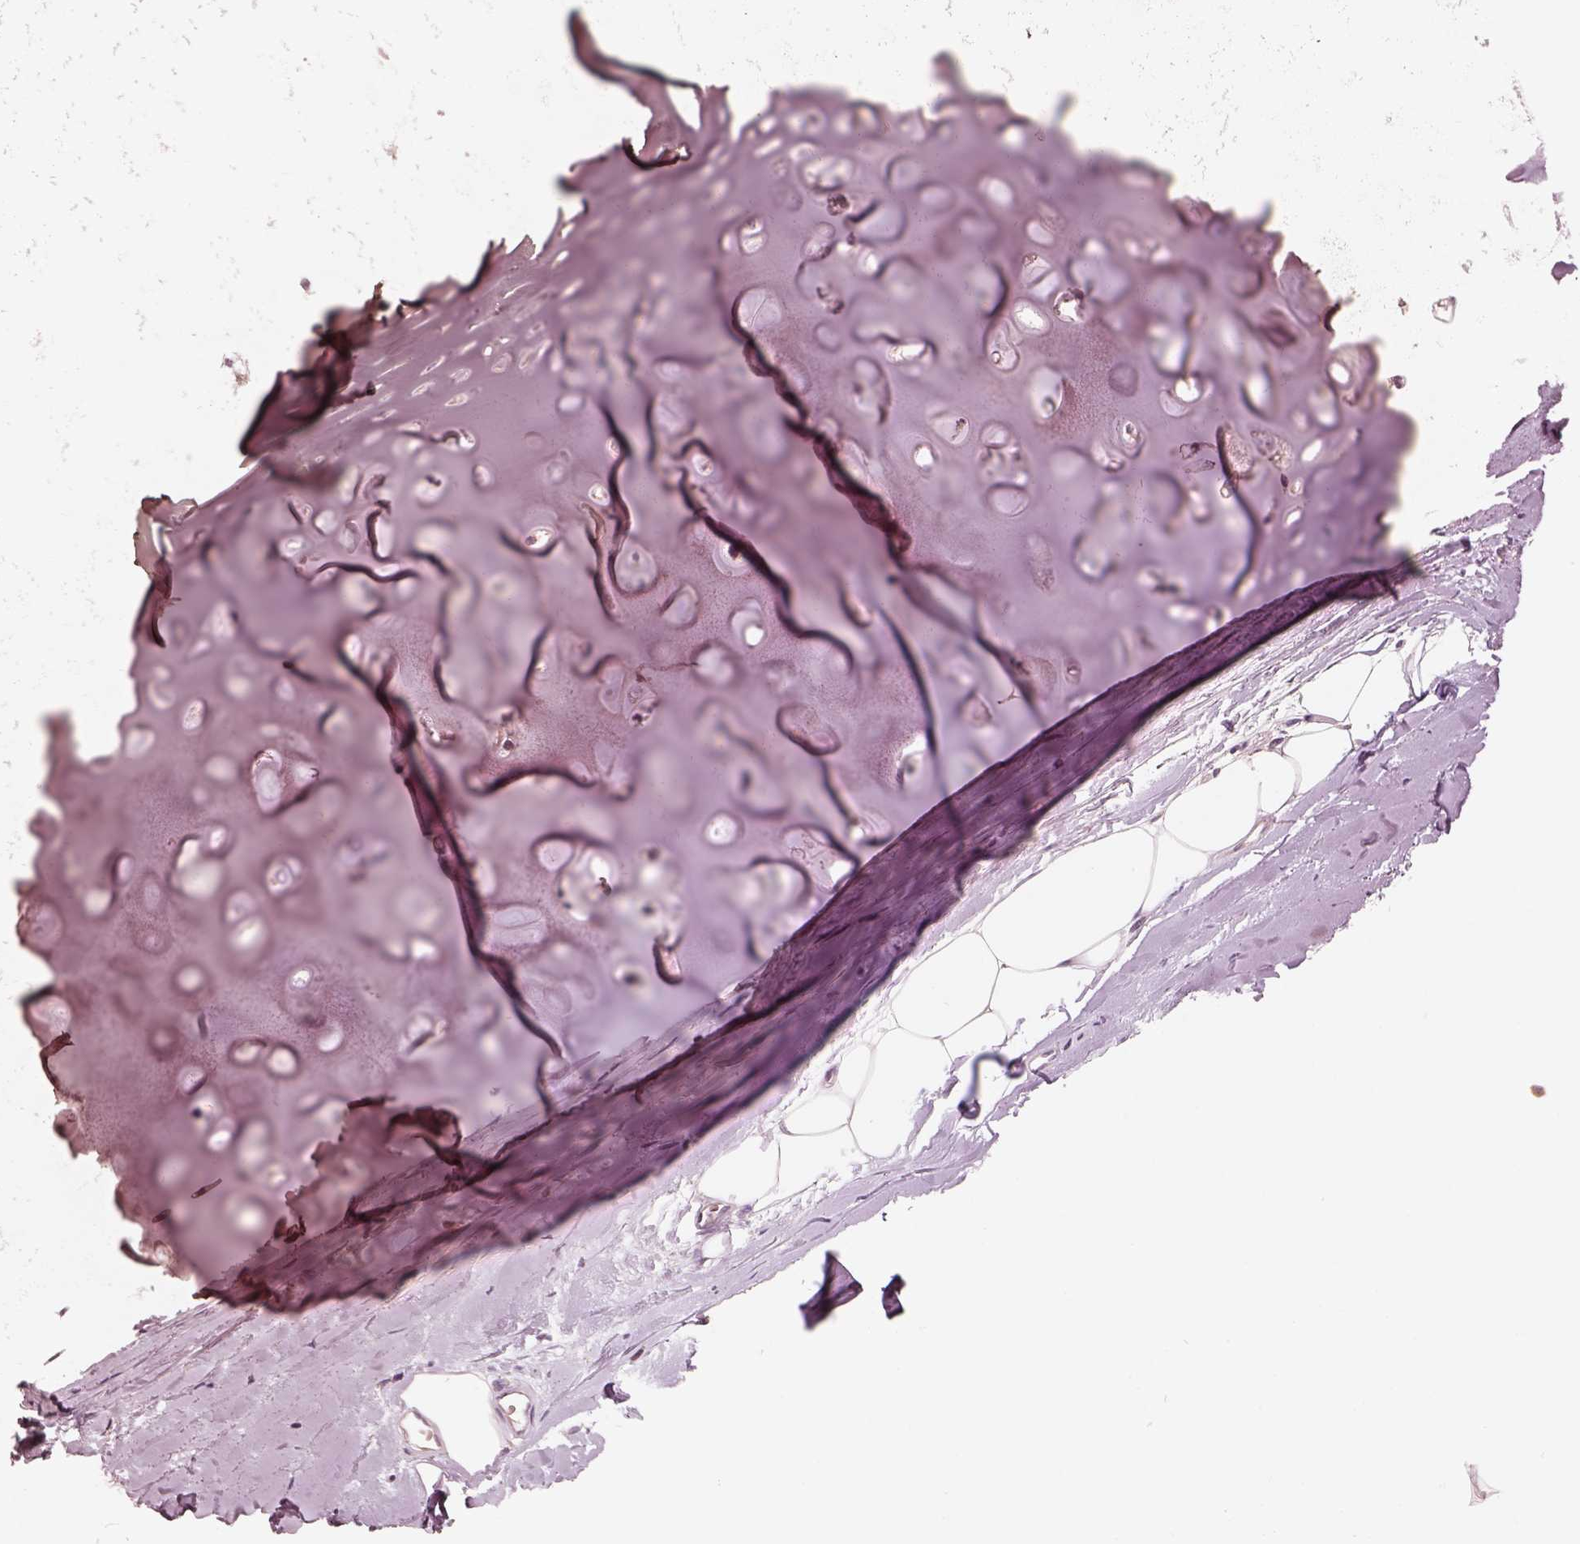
{"staining": {"intensity": "weak", "quantity": ">75%", "location": "cytoplasmic/membranous"}, "tissue": "adipose tissue", "cell_type": "Adipocytes", "image_type": "normal", "snomed": [{"axis": "morphology", "description": "Normal tissue, NOS"}, {"axis": "topography", "description": "Lymph node"}, {"axis": "topography", "description": "Bronchus"}], "caption": "Weak cytoplasmic/membranous staining for a protein is appreciated in approximately >75% of adipocytes of benign adipose tissue using immunohistochemistry (IHC).", "gene": "CNOT2", "patient": {"sex": "female", "age": 70}}